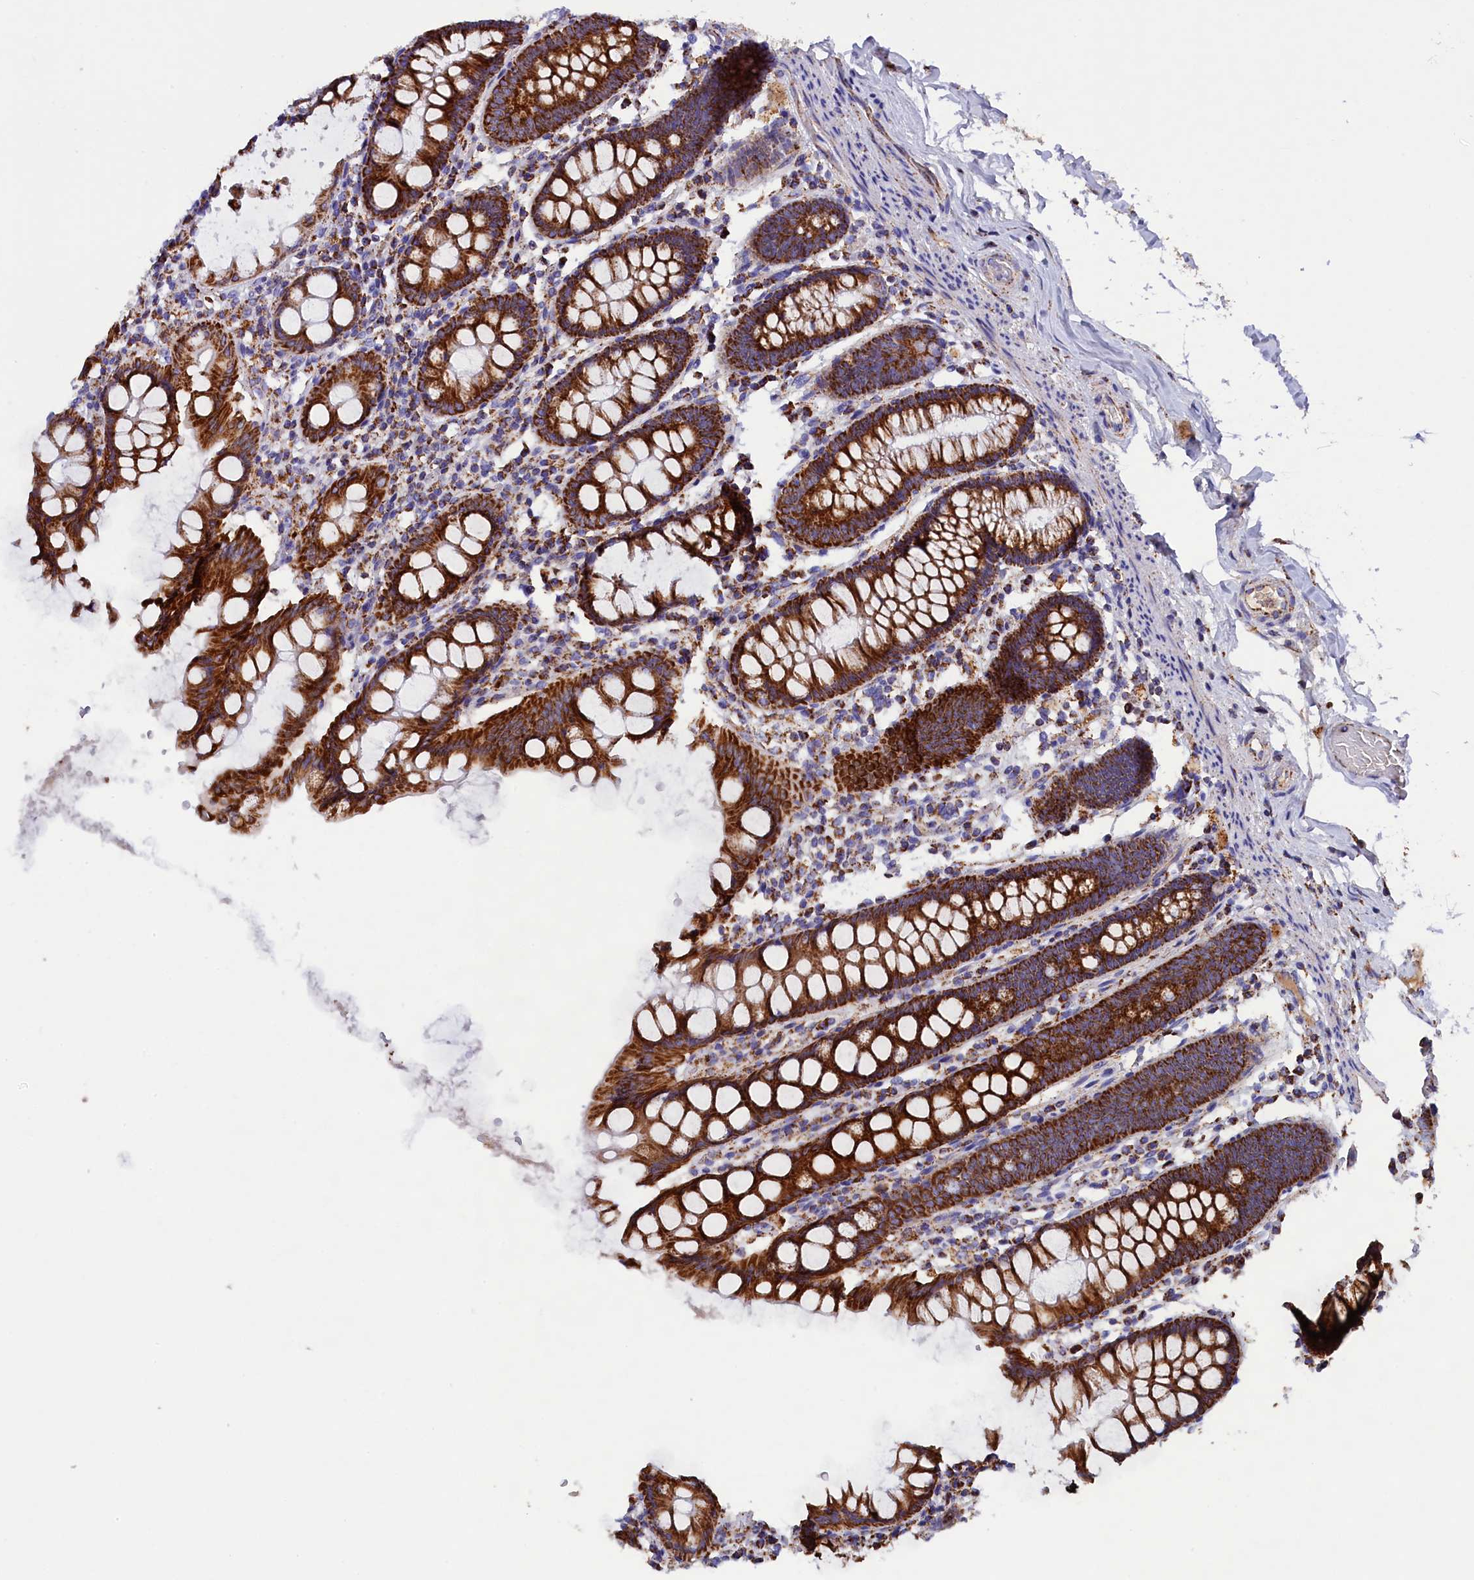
{"staining": {"intensity": "moderate", "quantity": ">75%", "location": "cytoplasmic/membranous"}, "tissue": "colon", "cell_type": "Endothelial cells", "image_type": "normal", "snomed": [{"axis": "morphology", "description": "Normal tissue, NOS"}, {"axis": "topography", "description": "Colon"}], "caption": "Colon stained with IHC demonstrates moderate cytoplasmic/membranous staining in about >75% of endothelial cells. The protein of interest is shown in brown color, while the nuclei are stained blue.", "gene": "SLC39A3", "patient": {"sex": "female", "age": 79}}